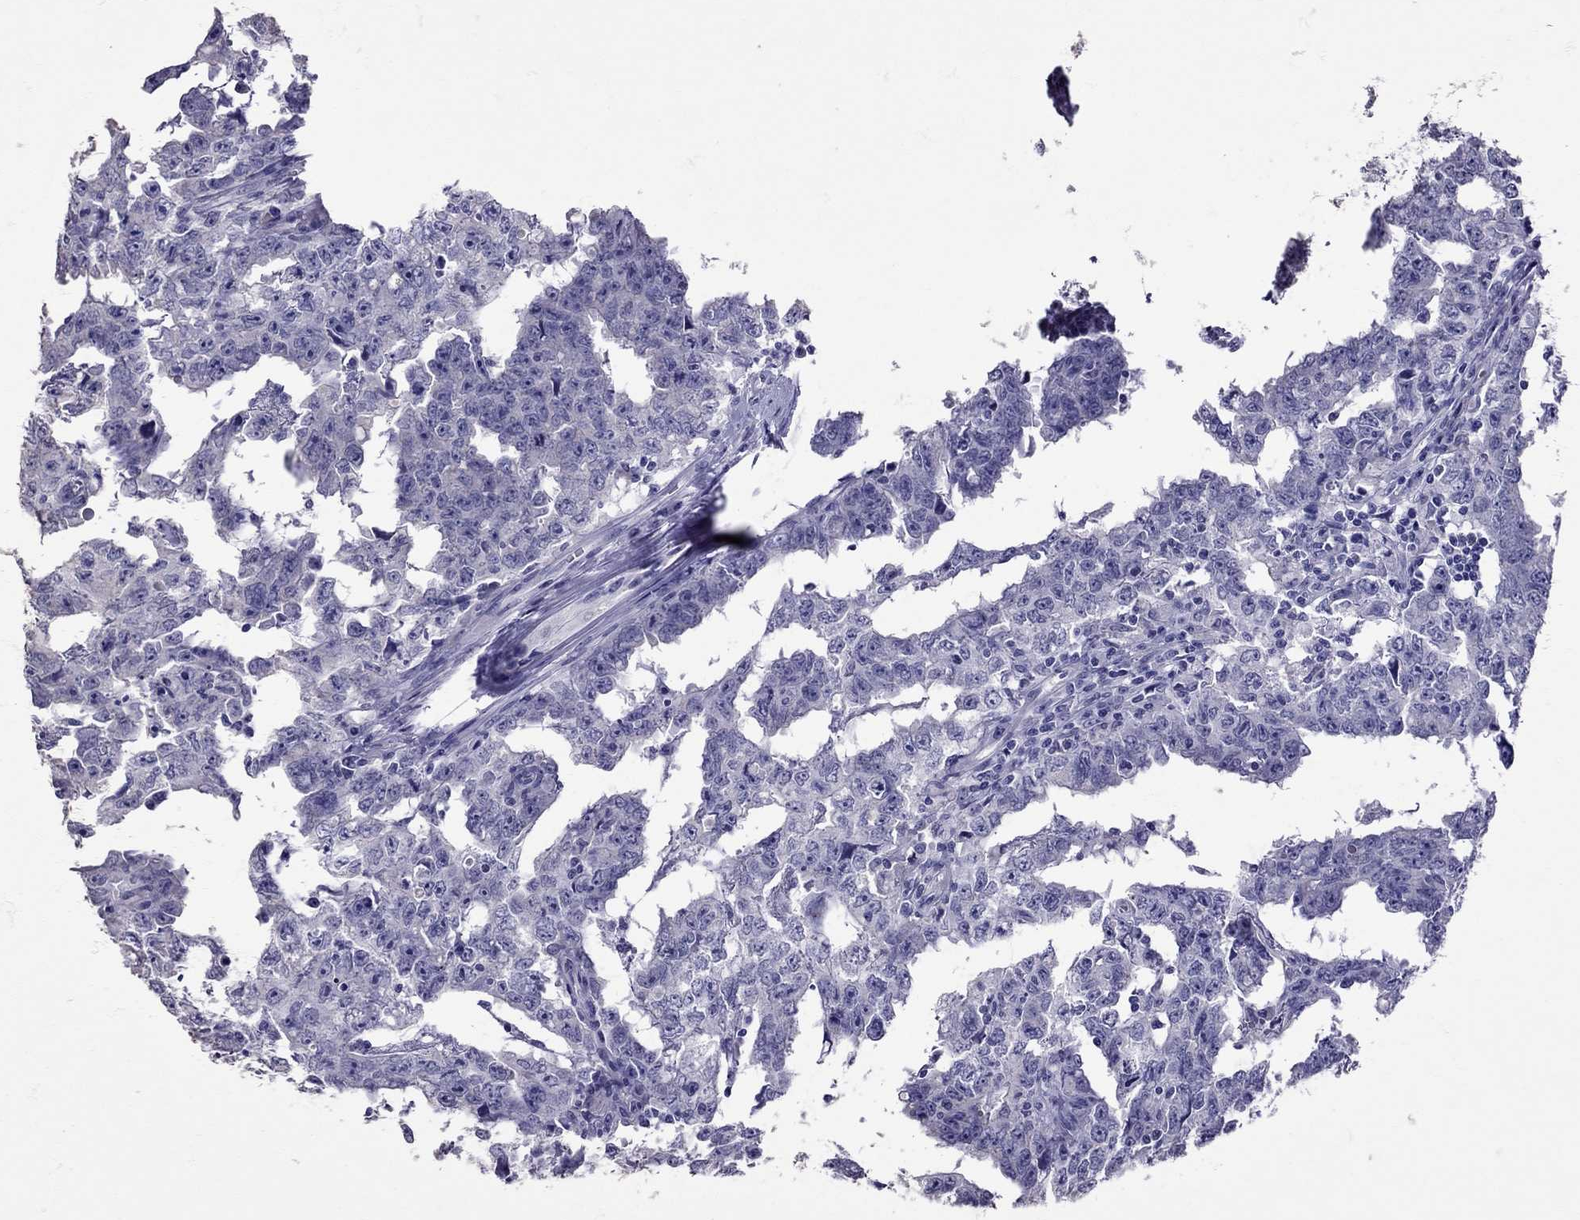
{"staining": {"intensity": "negative", "quantity": "none", "location": "none"}, "tissue": "testis cancer", "cell_type": "Tumor cells", "image_type": "cancer", "snomed": [{"axis": "morphology", "description": "Carcinoma, Embryonal, NOS"}, {"axis": "topography", "description": "Testis"}], "caption": "Immunohistochemistry photomicrograph of human testis embryonal carcinoma stained for a protein (brown), which displays no staining in tumor cells.", "gene": "TBR1", "patient": {"sex": "male", "age": 22}}